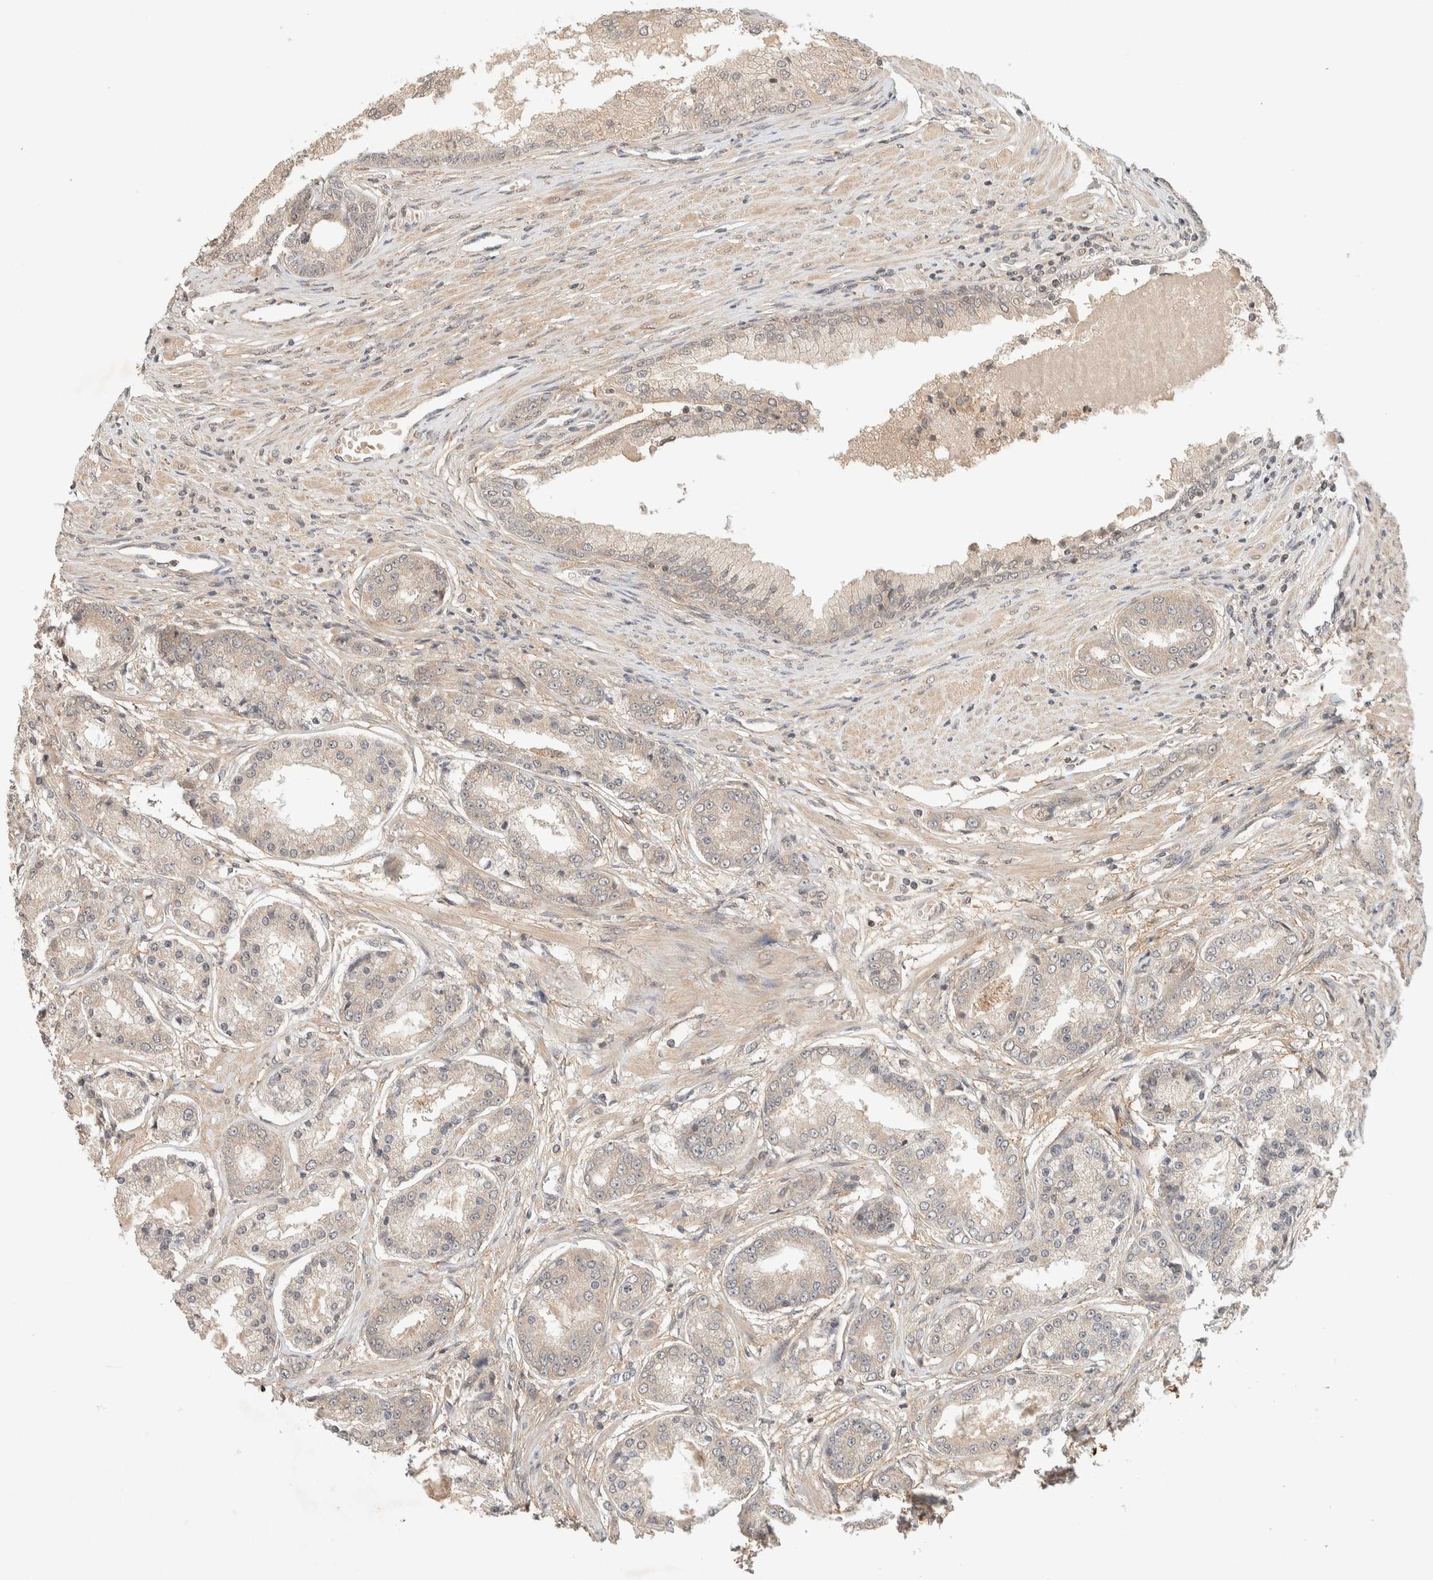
{"staining": {"intensity": "negative", "quantity": "none", "location": "none"}, "tissue": "prostate cancer", "cell_type": "Tumor cells", "image_type": "cancer", "snomed": [{"axis": "morphology", "description": "Adenocarcinoma, High grade"}, {"axis": "topography", "description": "Prostate"}], "caption": "Tumor cells show no significant positivity in prostate cancer (high-grade adenocarcinoma).", "gene": "THRA", "patient": {"sex": "male", "age": 59}}